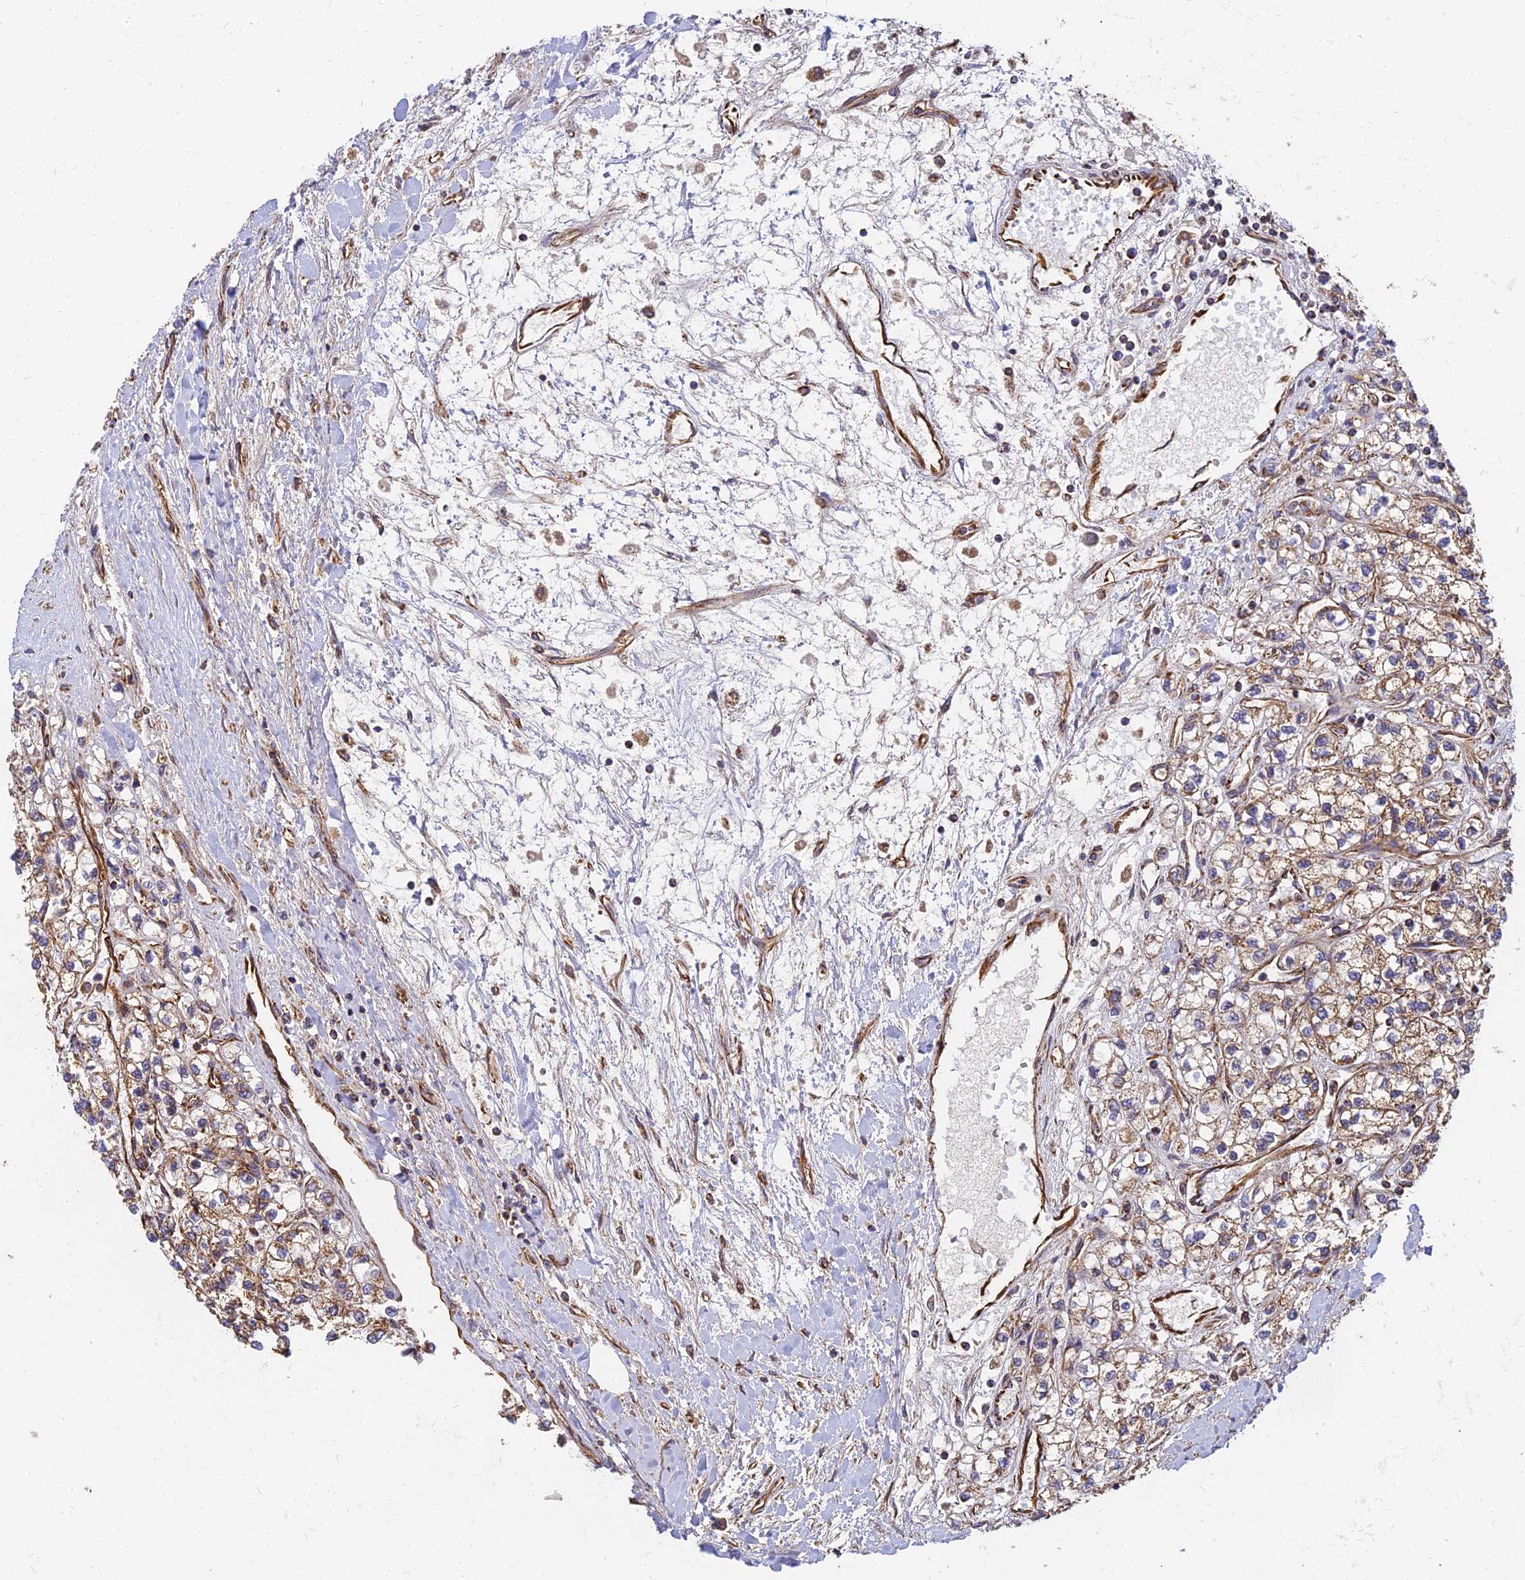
{"staining": {"intensity": "moderate", "quantity": ">75%", "location": "cytoplasmic/membranous"}, "tissue": "renal cancer", "cell_type": "Tumor cells", "image_type": "cancer", "snomed": [{"axis": "morphology", "description": "Adenocarcinoma, NOS"}, {"axis": "topography", "description": "Kidney"}], "caption": "The immunohistochemical stain highlights moderate cytoplasmic/membranous positivity in tumor cells of renal adenocarcinoma tissue.", "gene": "DSTYK", "patient": {"sex": "male", "age": 80}}